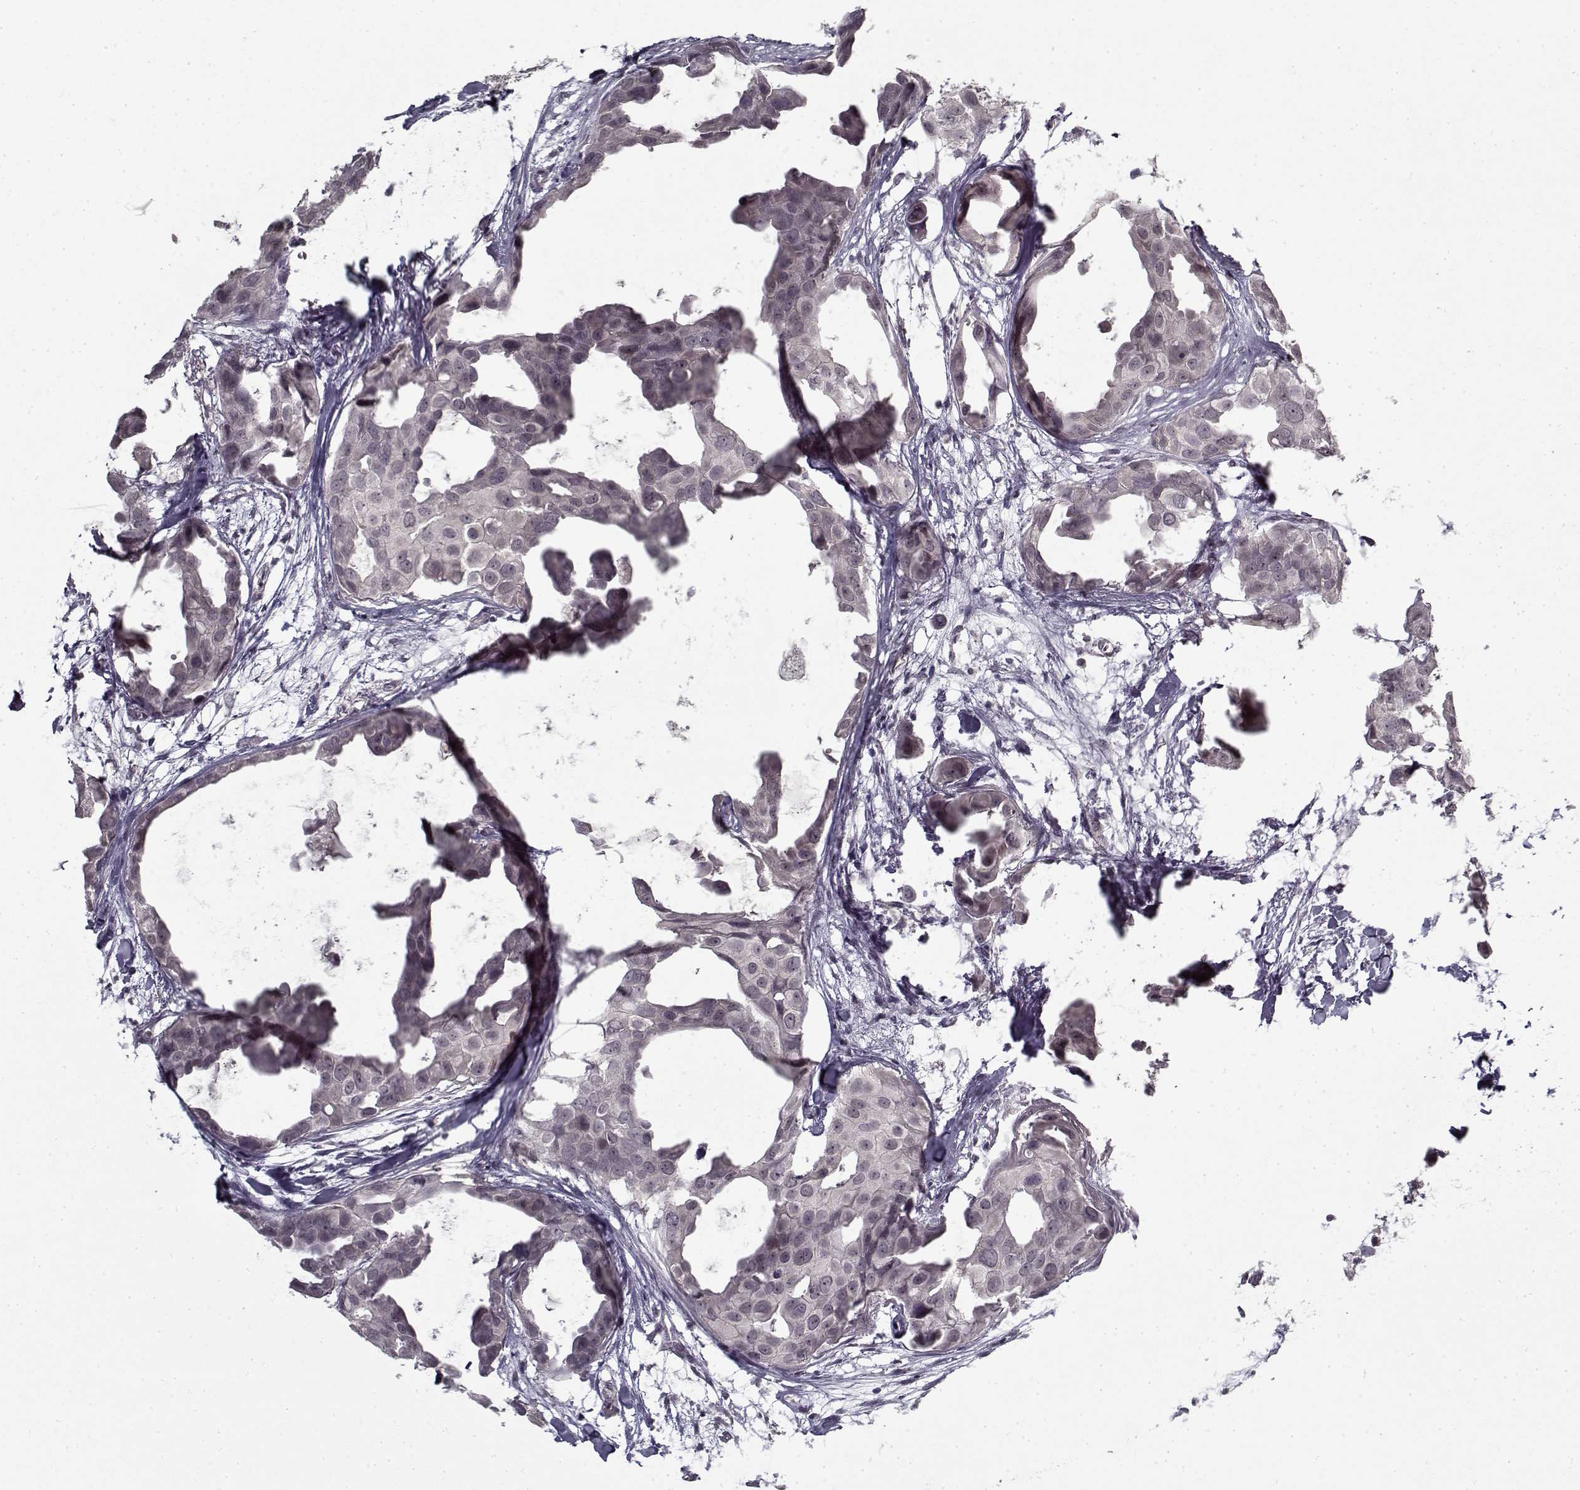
{"staining": {"intensity": "negative", "quantity": "none", "location": "none"}, "tissue": "breast cancer", "cell_type": "Tumor cells", "image_type": "cancer", "snomed": [{"axis": "morphology", "description": "Duct carcinoma"}, {"axis": "topography", "description": "Breast"}], "caption": "The histopathology image exhibits no staining of tumor cells in breast invasive ductal carcinoma.", "gene": "LAMA2", "patient": {"sex": "female", "age": 38}}